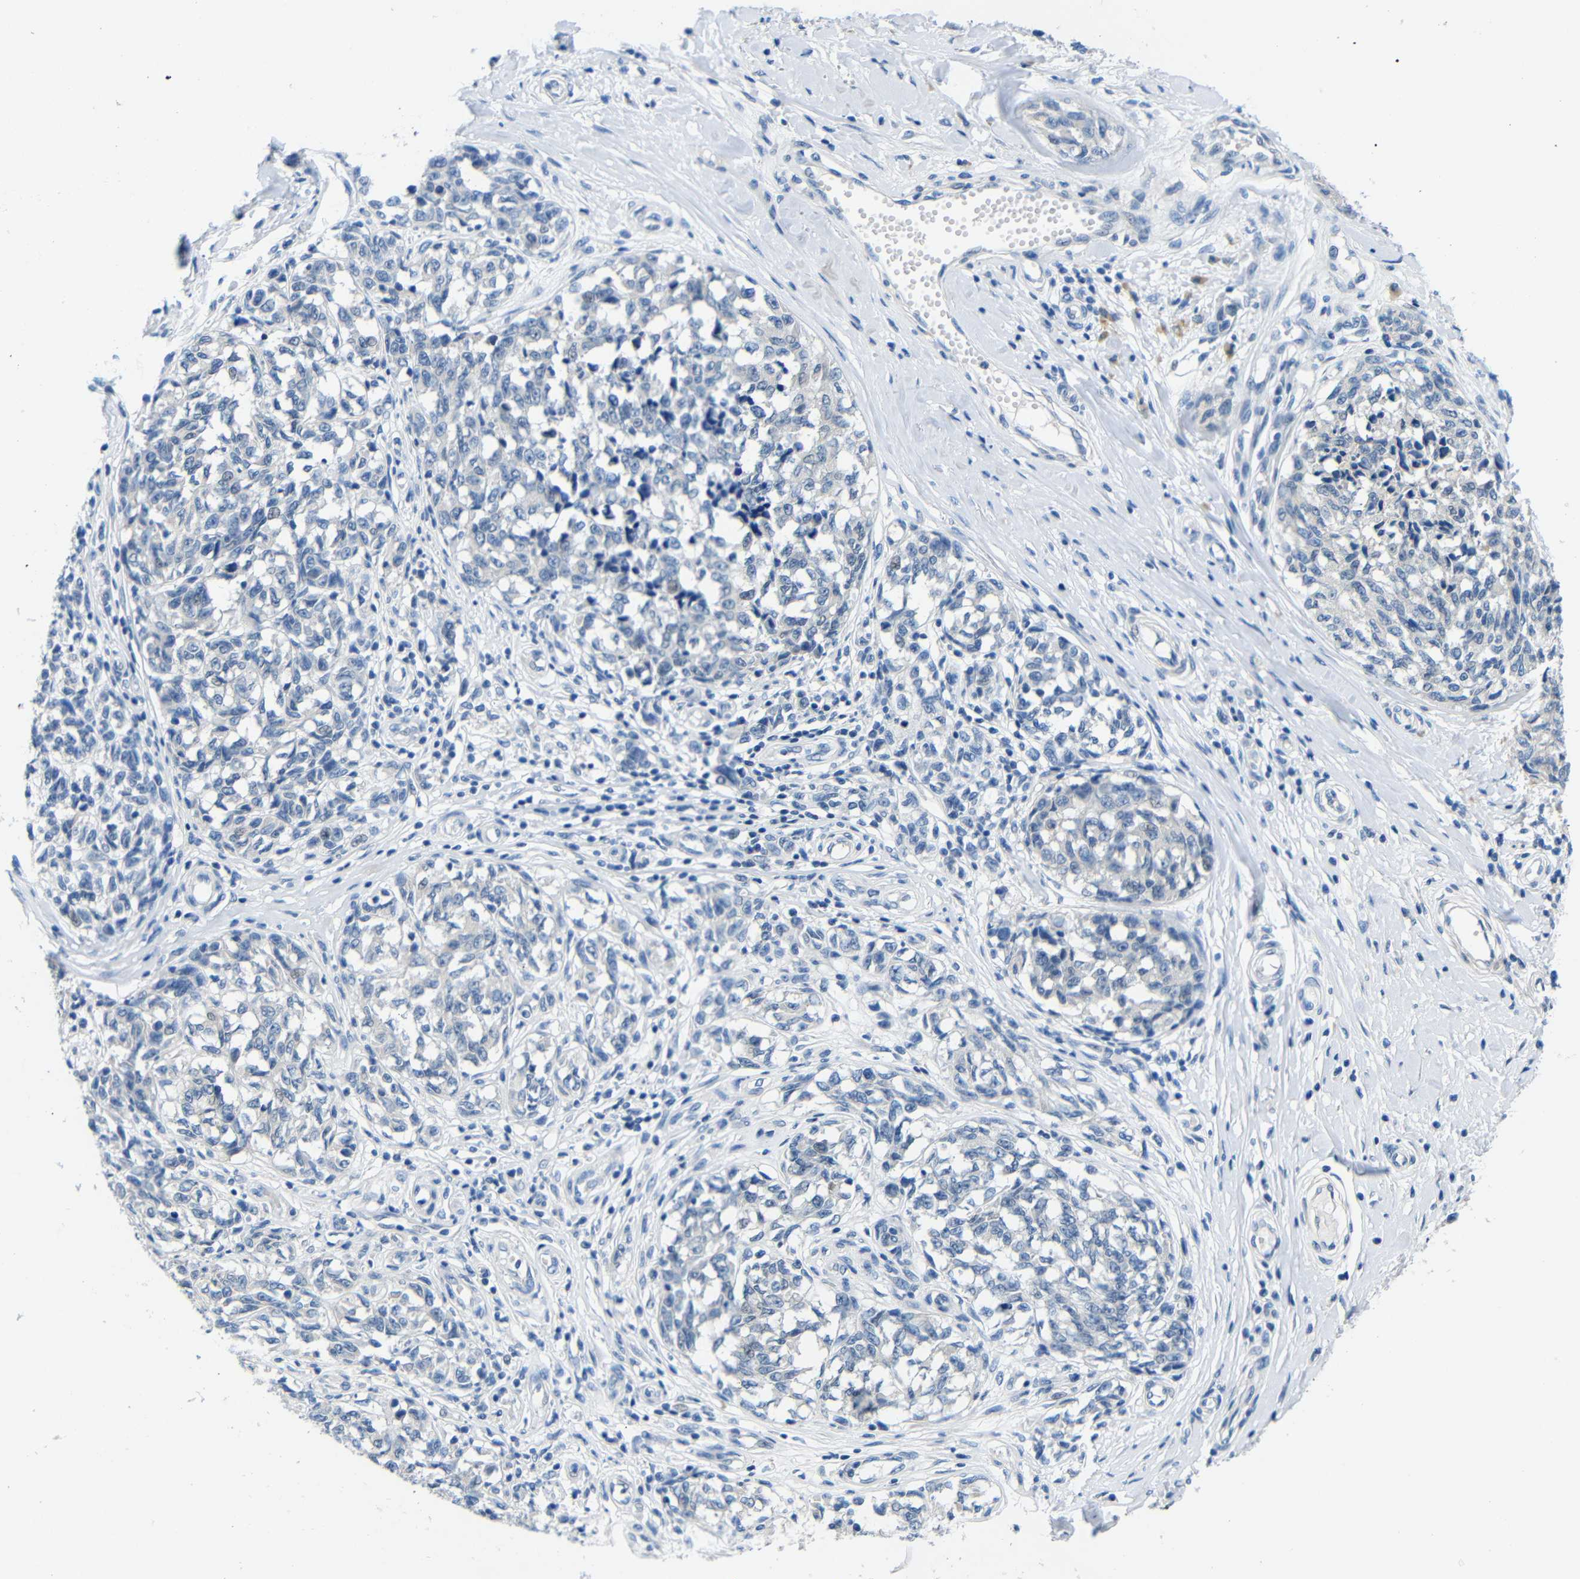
{"staining": {"intensity": "negative", "quantity": "none", "location": "none"}, "tissue": "melanoma", "cell_type": "Tumor cells", "image_type": "cancer", "snomed": [{"axis": "morphology", "description": "Malignant melanoma, NOS"}, {"axis": "topography", "description": "Skin"}], "caption": "A micrograph of human melanoma is negative for staining in tumor cells.", "gene": "NEGR1", "patient": {"sex": "female", "age": 64}}